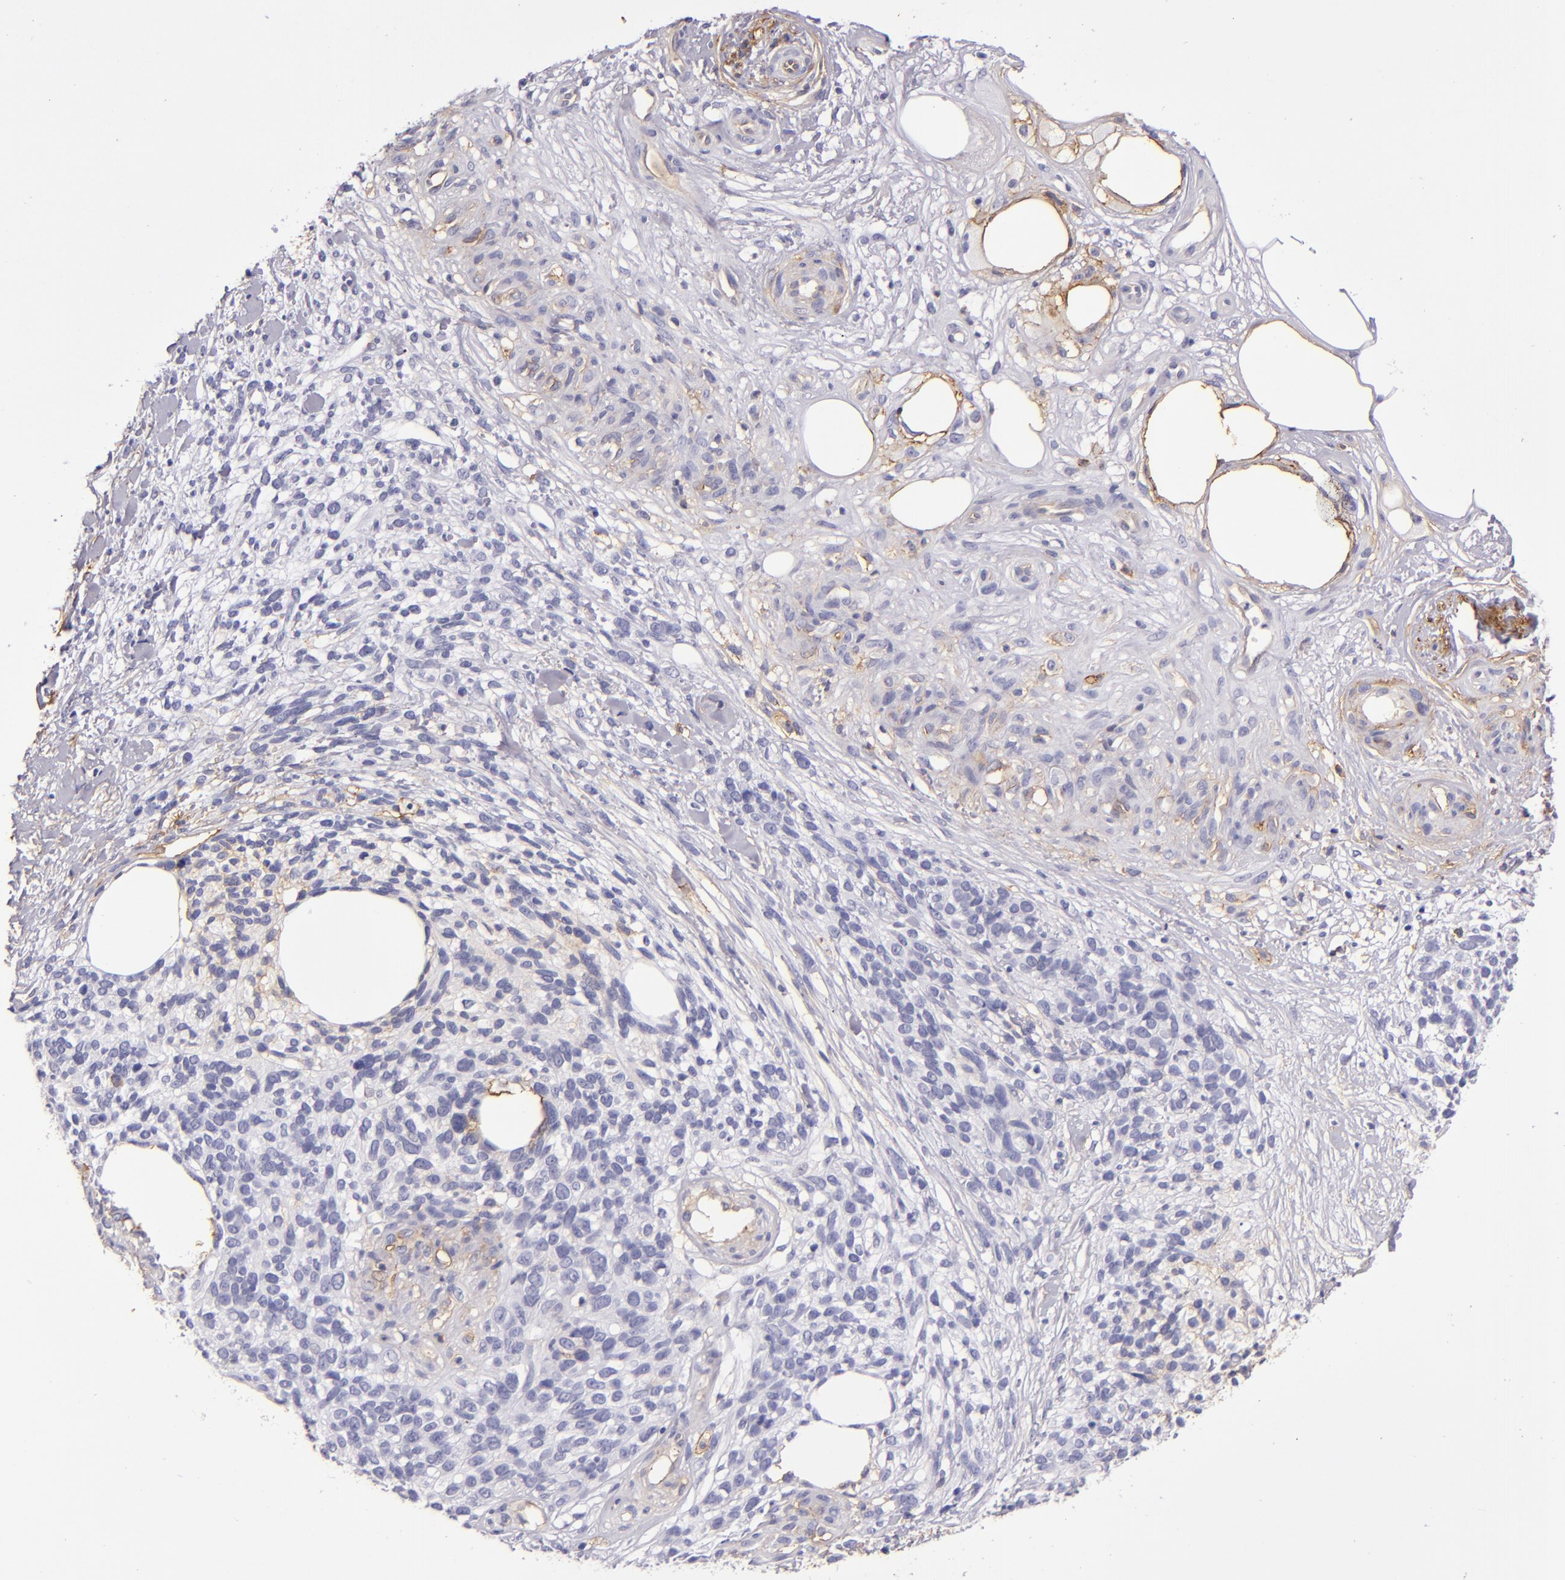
{"staining": {"intensity": "weak", "quantity": "<25%", "location": "cytoplasmic/membranous"}, "tissue": "melanoma", "cell_type": "Tumor cells", "image_type": "cancer", "snomed": [{"axis": "morphology", "description": "Malignant melanoma, NOS"}, {"axis": "topography", "description": "Skin"}], "caption": "There is no significant expression in tumor cells of malignant melanoma.", "gene": "CD9", "patient": {"sex": "female", "age": 85}}